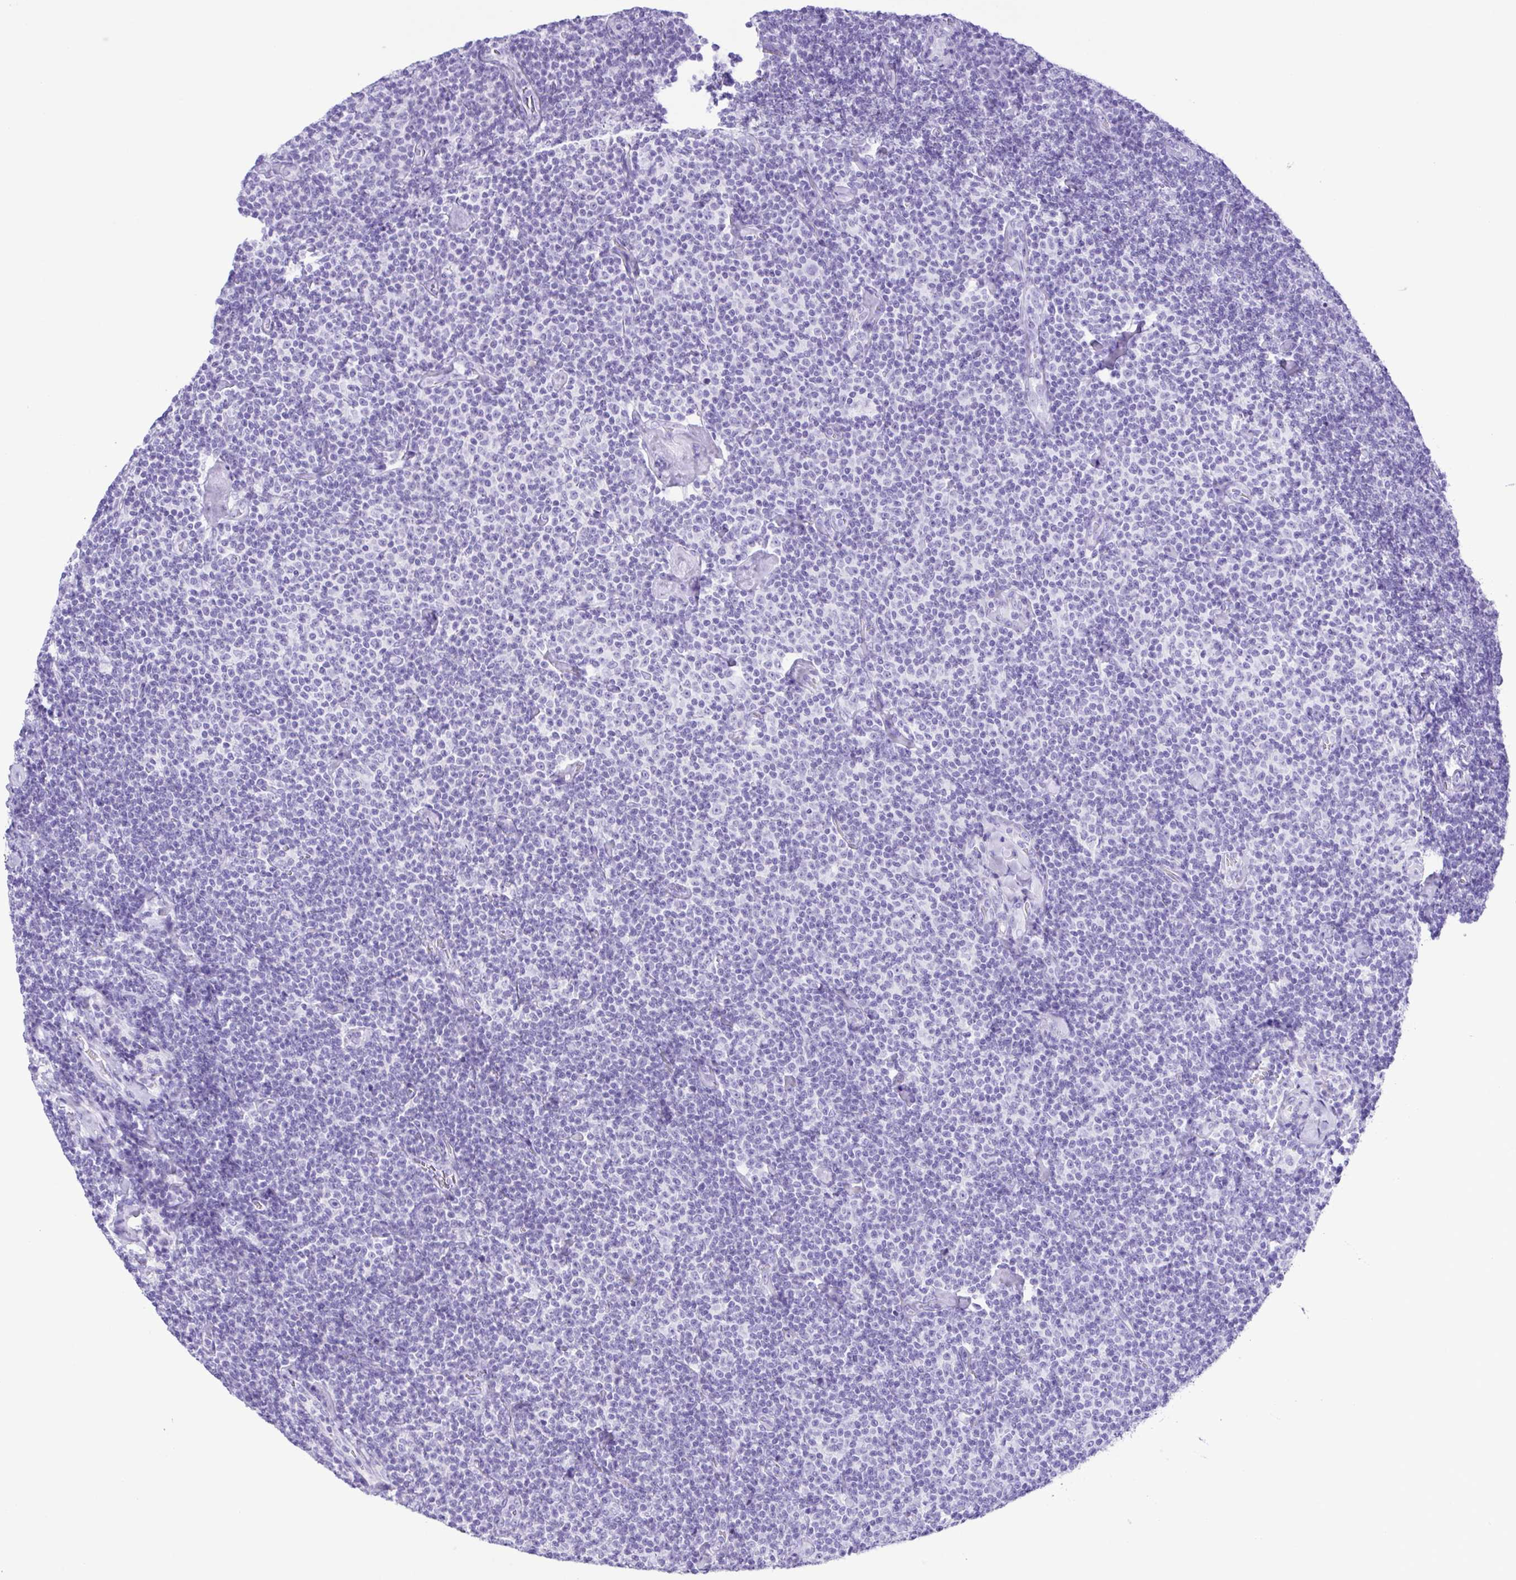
{"staining": {"intensity": "negative", "quantity": "none", "location": "none"}, "tissue": "lymphoma", "cell_type": "Tumor cells", "image_type": "cancer", "snomed": [{"axis": "morphology", "description": "Malignant lymphoma, non-Hodgkin's type, Low grade"}, {"axis": "topography", "description": "Lymph node"}], "caption": "A high-resolution photomicrograph shows immunohistochemistry (IHC) staining of lymphoma, which displays no significant expression in tumor cells.", "gene": "CASP14", "patient": {"sex": "male", "age": 81}}